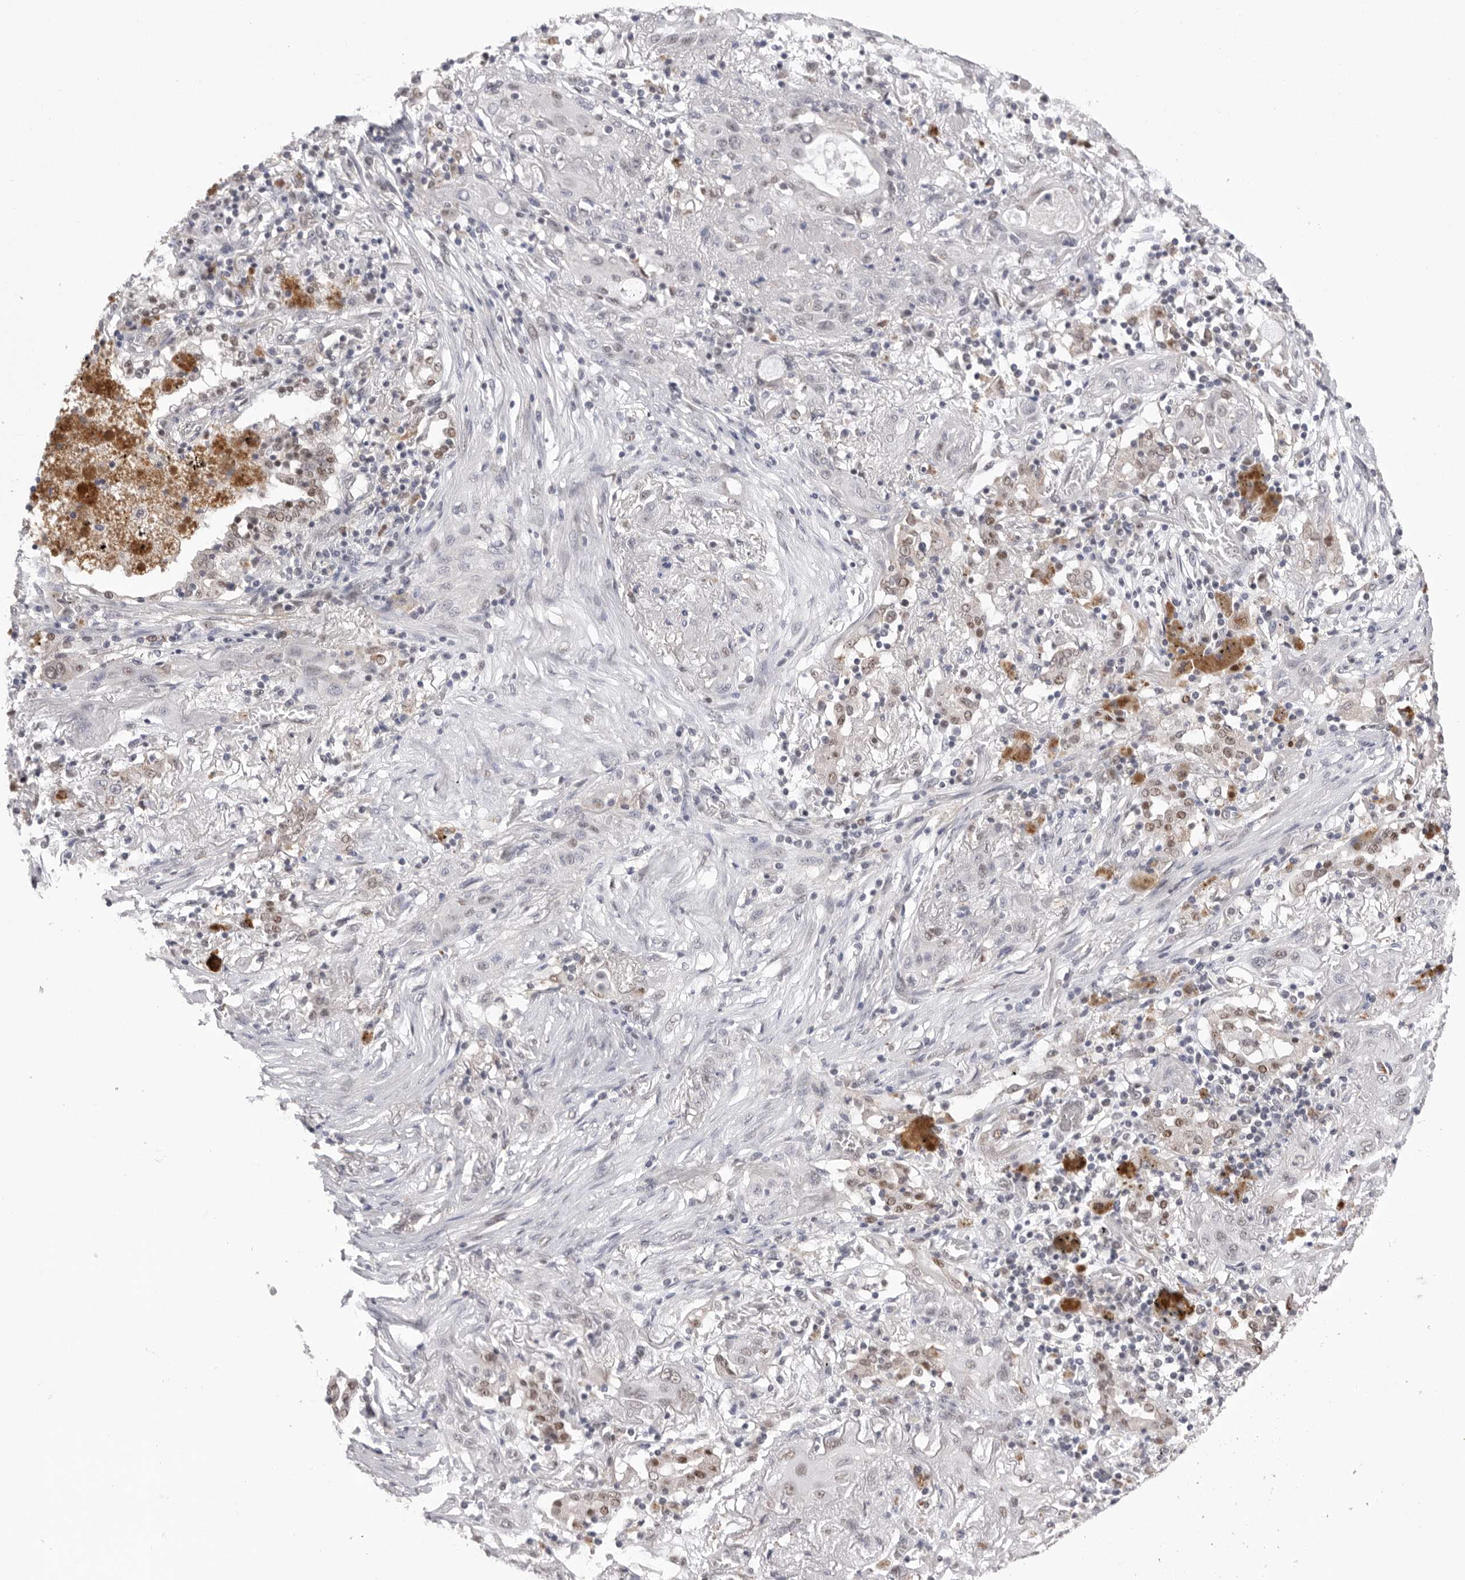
{"staining": {"intensity": "negative", "quantity": "none", "location": "none"}, "tissue": "lung cancer", "cell_type": "Tumor cells", "image_type": "cancer", "snomed": [{"axis": "morphology", "description": "Squamous cell carcinoma, NOS"}, {"axis": "topography", "description": "Lung"}], "caption": "Human squamous cell carcinoma (lung) stained for a protein using IHC demonstrates no positivity in tumor cells.", "gene": "BCLAF3", "patient": {"sex": "female", "age": 47}}